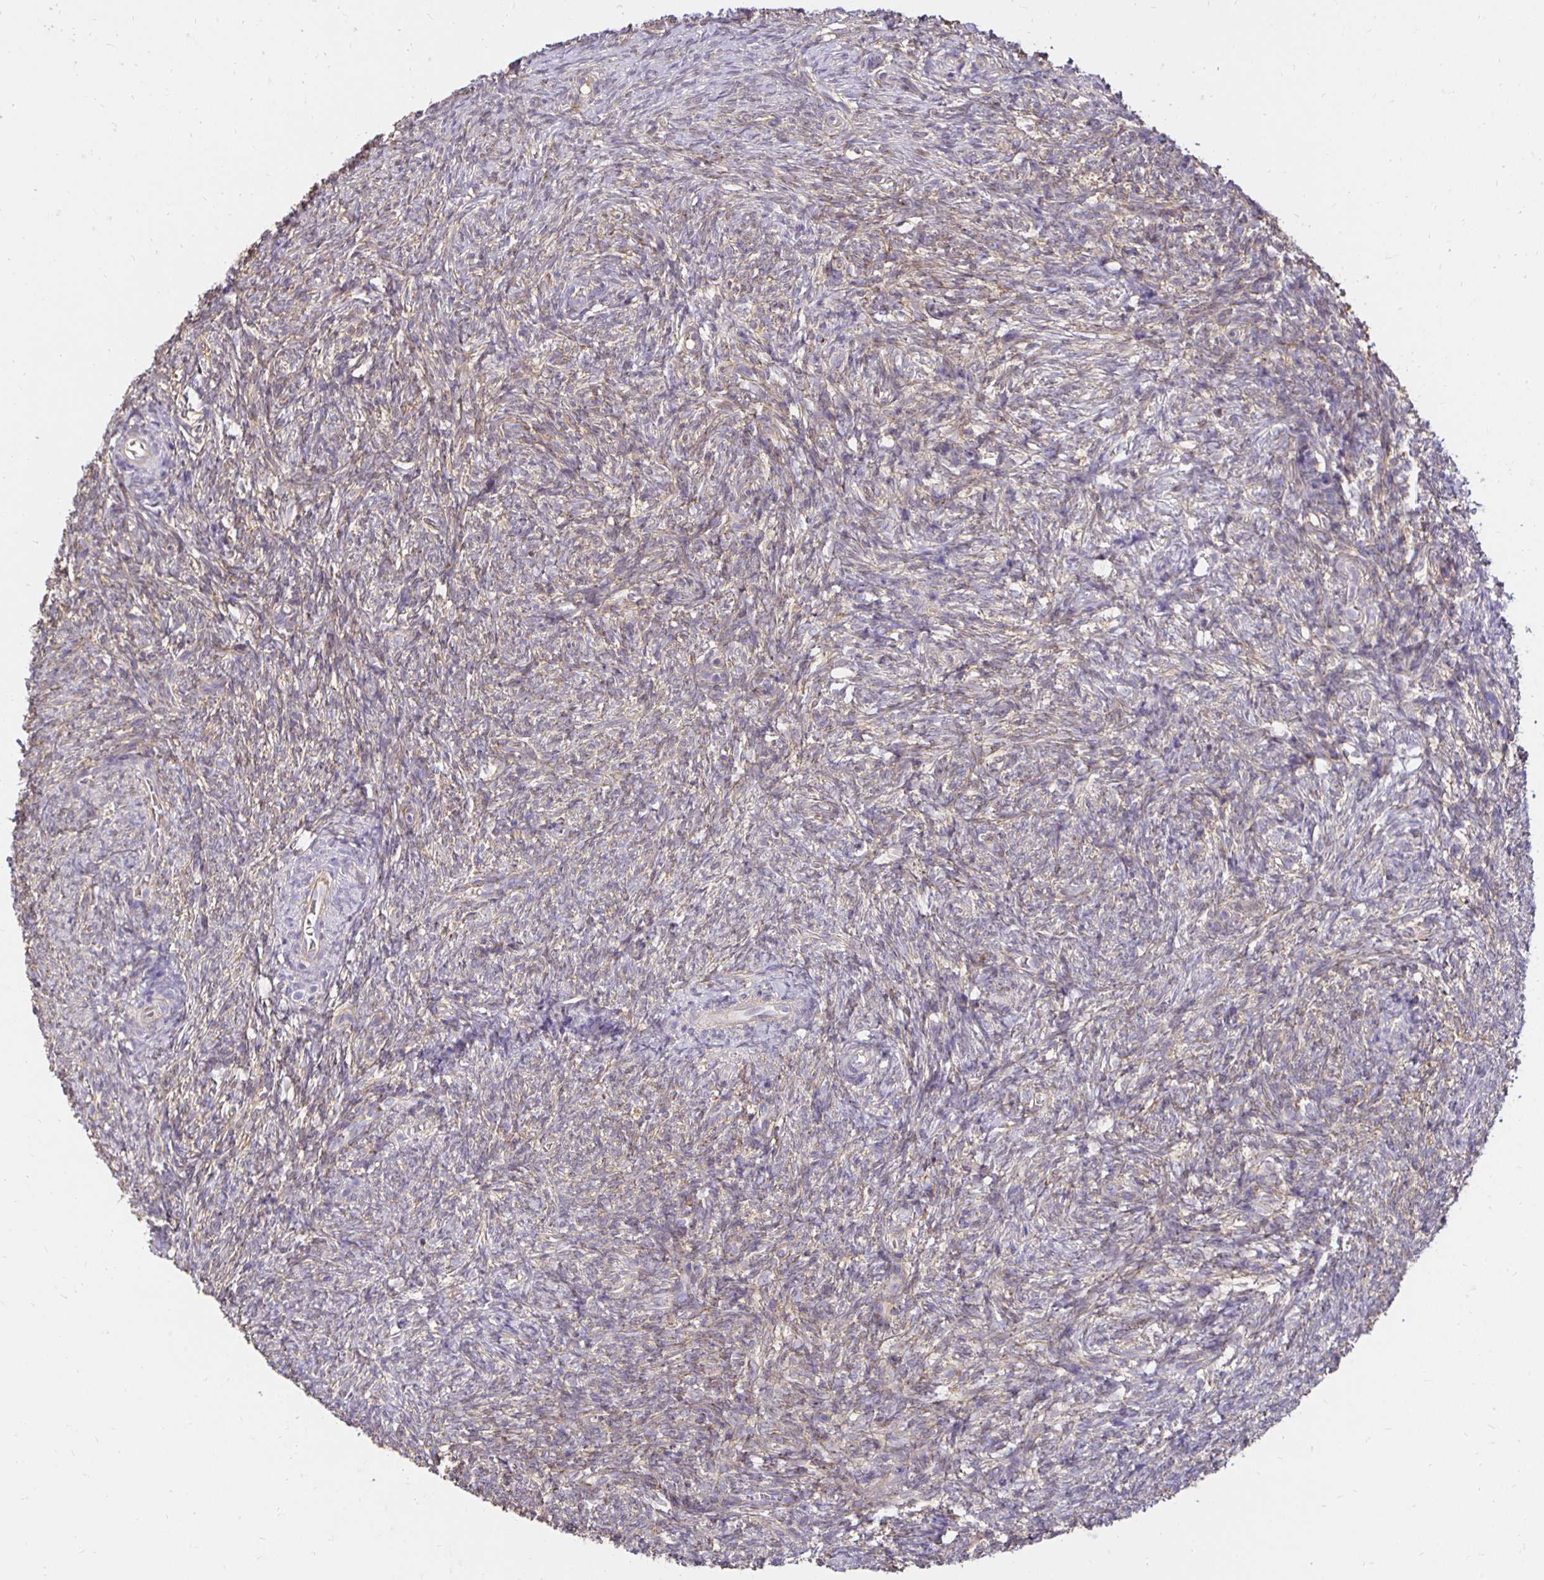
{"staining": {"intensity": "moderate", "quantity": "<25%", "location": "cytoplasmic/membranous"}, "tissue": "ovary", "cell_type": "Ovarian stroma cells", "image_type": "normal", "snomed": [{"axis": "morphology", "description": "Normal tissue, NOS"}, {"axis": "topography", "description": "Ovary"}], "caption": "Brown immunohistochemical staining in unremarkable human ovary displays moderate cytoplasmic/membranous positivity in approximately <25% of ovarian stroma cells.", "gene": "PNPLA3", "patient": {"sex": "female", "age": 39}}